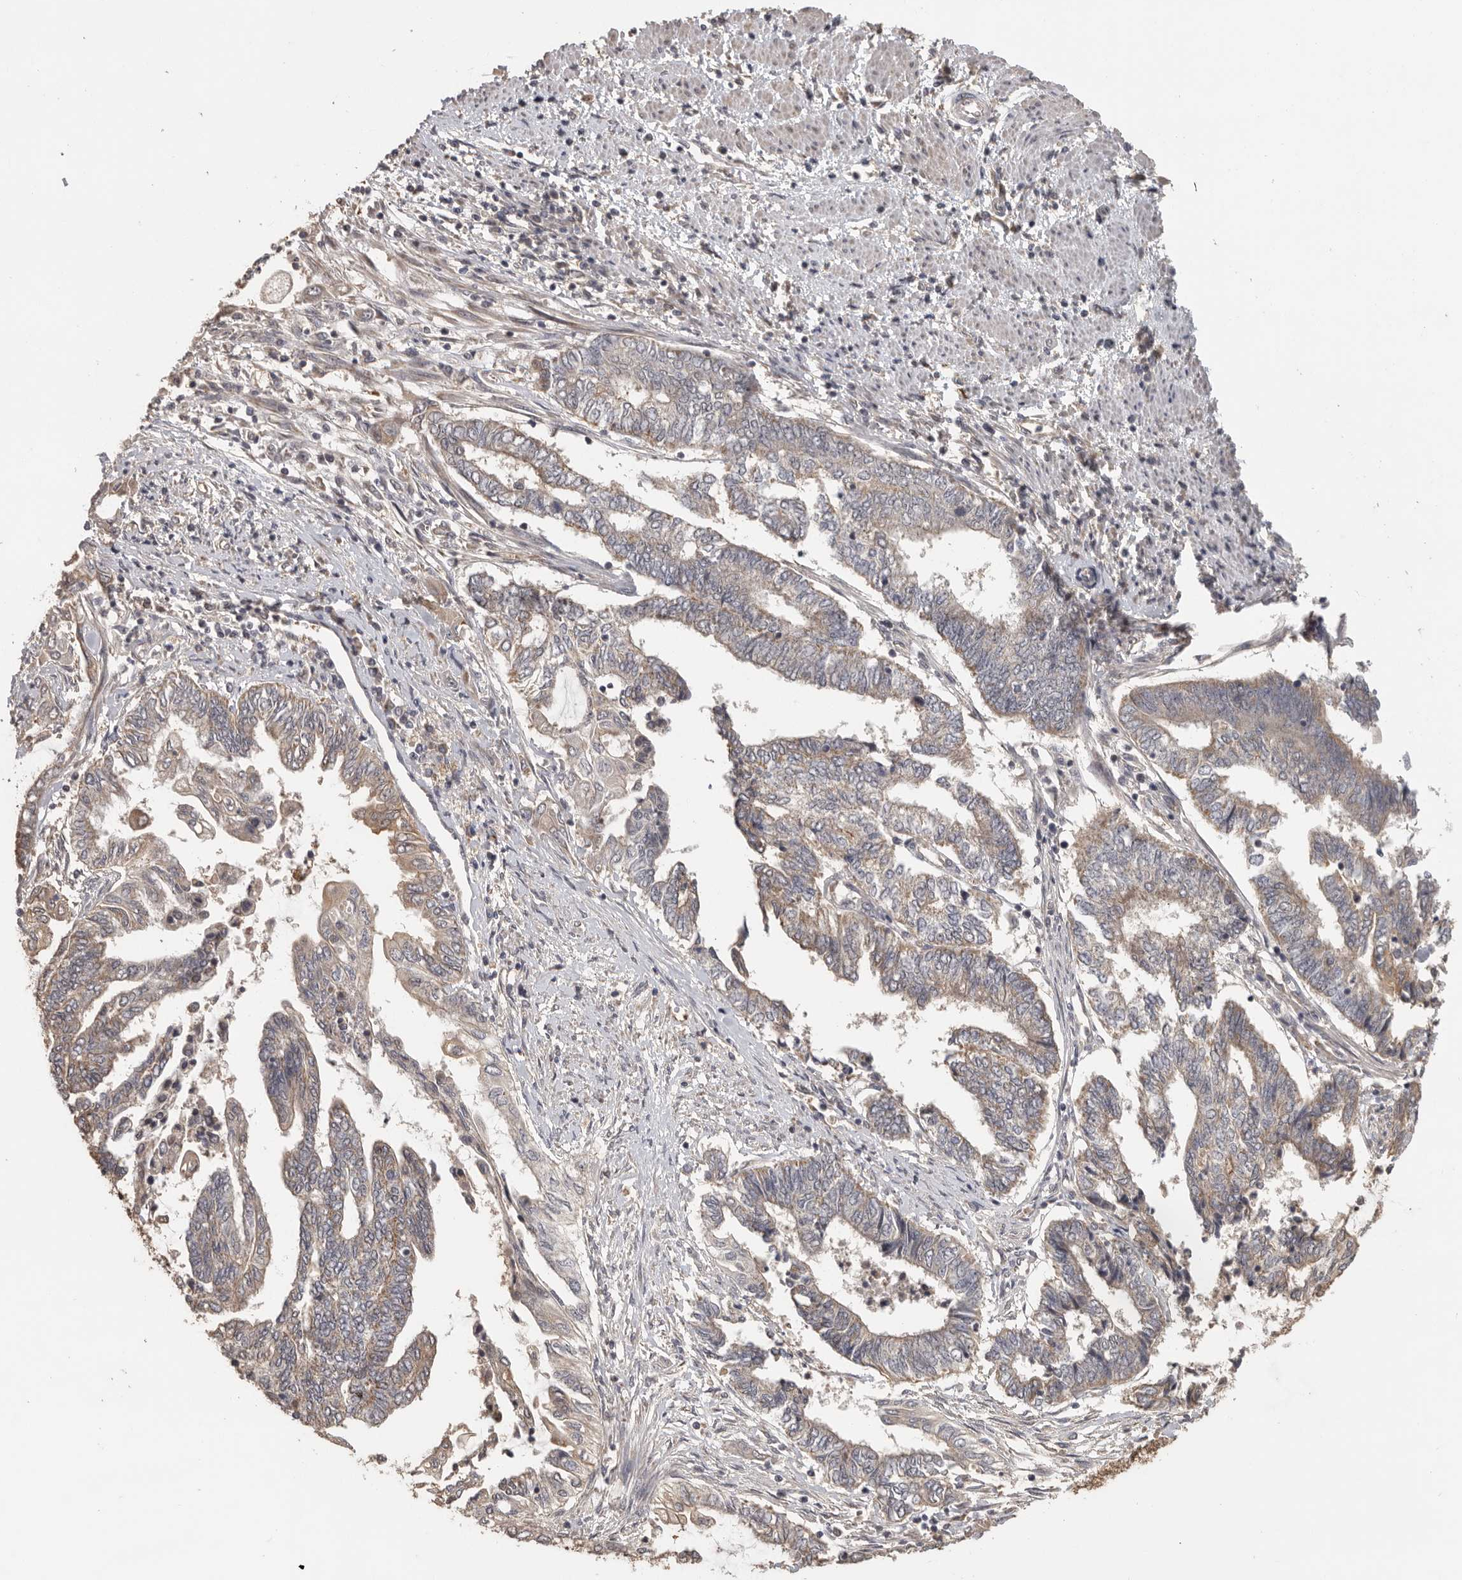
{"staining": {"intensity": "weak", "quantity": "<25%", "location": "cytoplasmic/membranous"}, "tissue": "endometrial cancer", "cell_type": "Tumor cells", "image_type": "cancer", "snomed": [{"axis": "morphology", "description": "Adenocarcinoma, NOS"}, {"axis": "topography", "description": "Uterus"}, {"axis": "topography", "description": "Endometrium"}], "caption": "Adenocarcinoma (endometrial) was stained to show a protein in brown. There is no significant positivity in tumor cells.", "gene": "BAIAP2", "patient": {"sex": "female", "age": 70}}